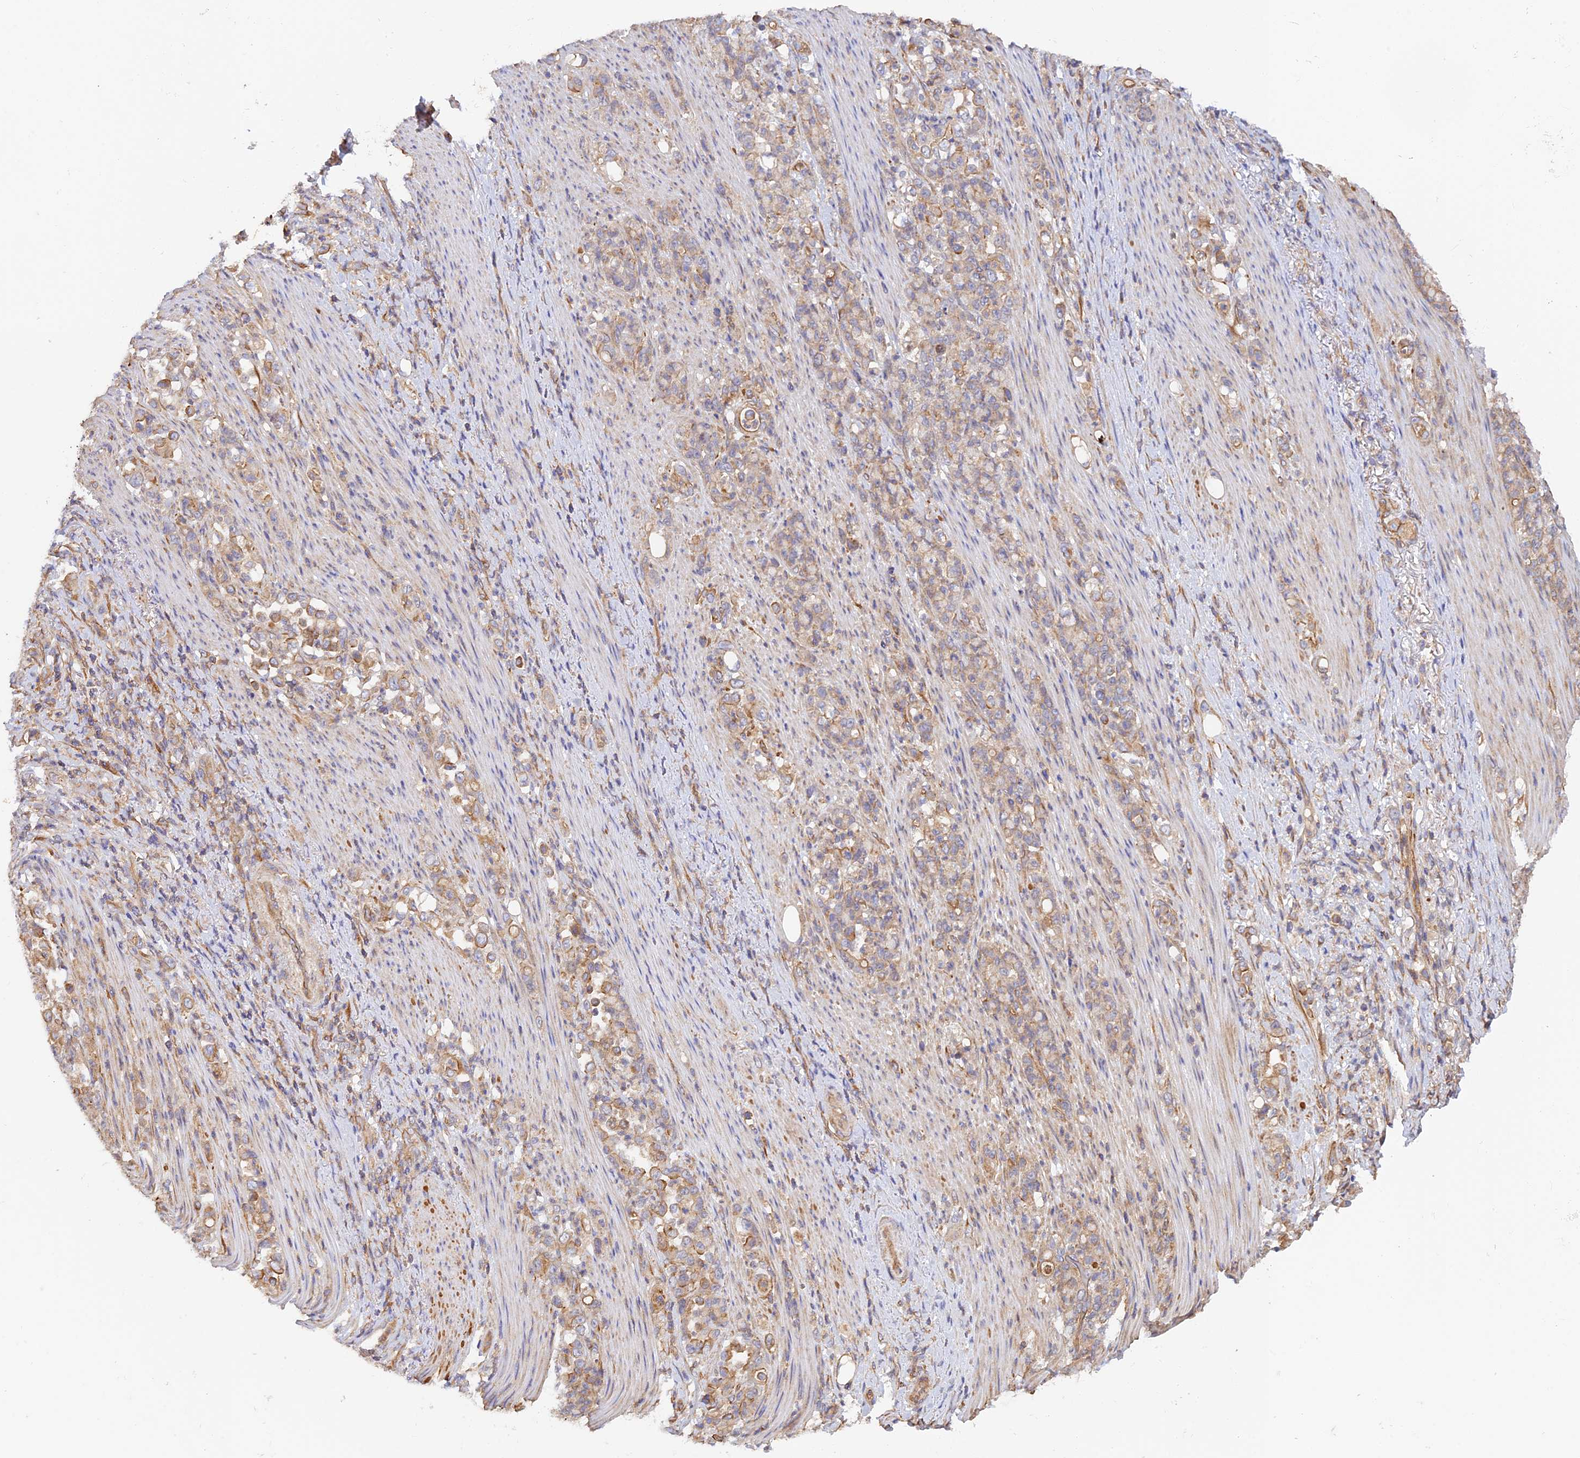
{"staining": {"intensity": "weak", "quantity": ">75%", "location": "cytoplasmic/membranous"}, "tissue": "stomach cancer", "cell_type": "Tumor cells", "image_type": "cancer", "snomed": [{"axis": "morphology", "description": "Normal tissue, NOS"}, {"axis": "morphology", "description": "Adenocarcinoma, NOS"}, {"axis": "topography", "description": "Stomach"}], "caption": "Human stomach cancer (adenocarcinoma) stained with a brown dye shows weak cytoplasmic/membranous positive expression in about >75% of tumor cells.", "gene": "MYO9A", "patient": {"sex": "female", "age": 79}}